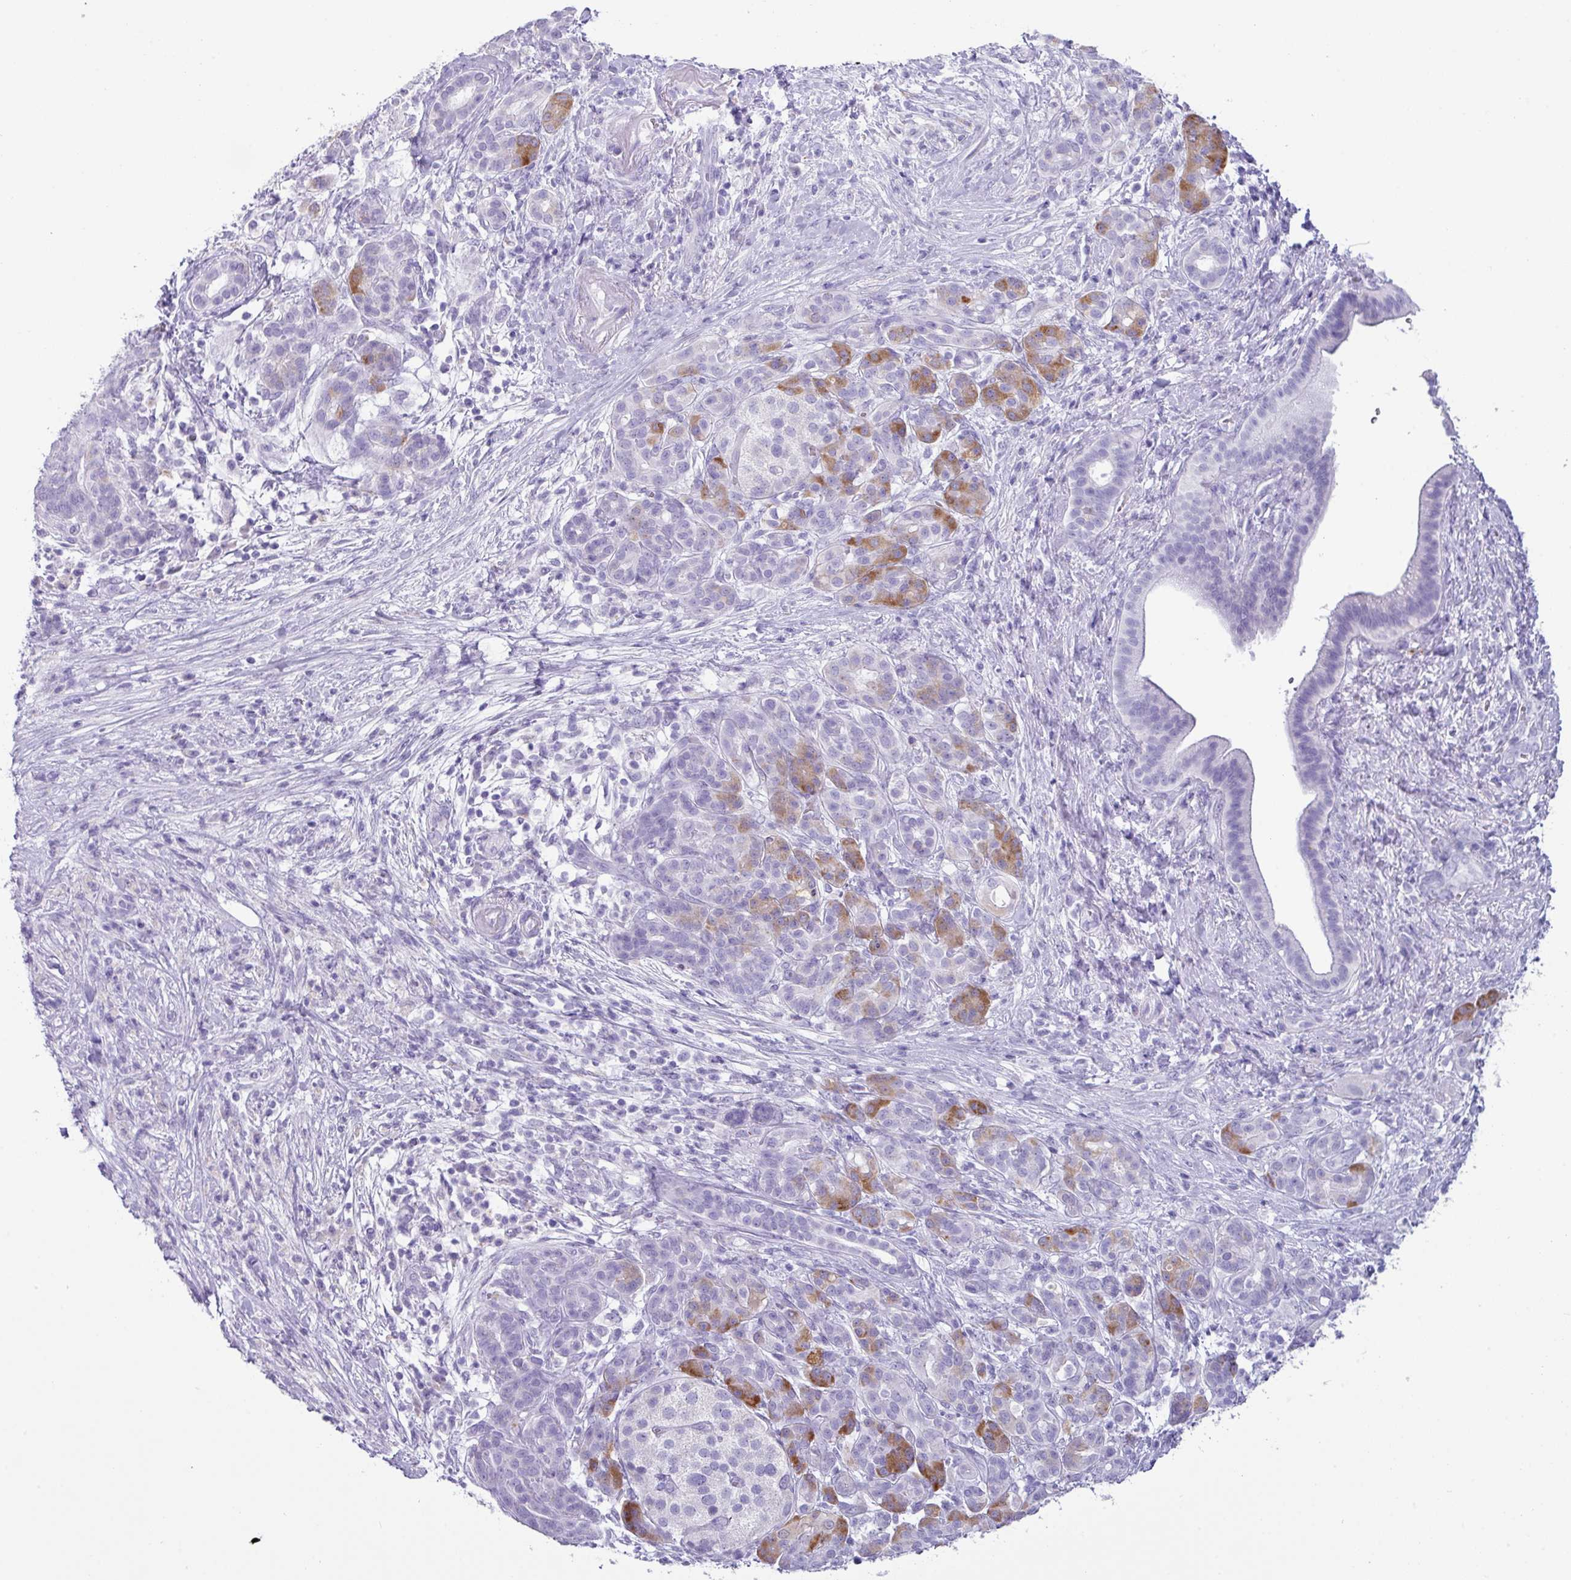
{"staining": {"intensity": "negative", "quantity": "none", "location": "none"}, "tissue": "pancreatic cancer", "cell_type": "Tumor cells", "image_type": "cancer", "snomed": [{"axis": "morphology", "description": "Adenocarcinoma, NOS"}, {"axis": "topography", "description": "Pancreas"}], "caption": "The image shows no significant positivity in tumor cells of pancreatic adenocarcinoma. (DAB IHC visualized using brightfield microscopy, high magnification).", "gene": "NCCRP1", "patient": {"sex": "male", "age": 44}}